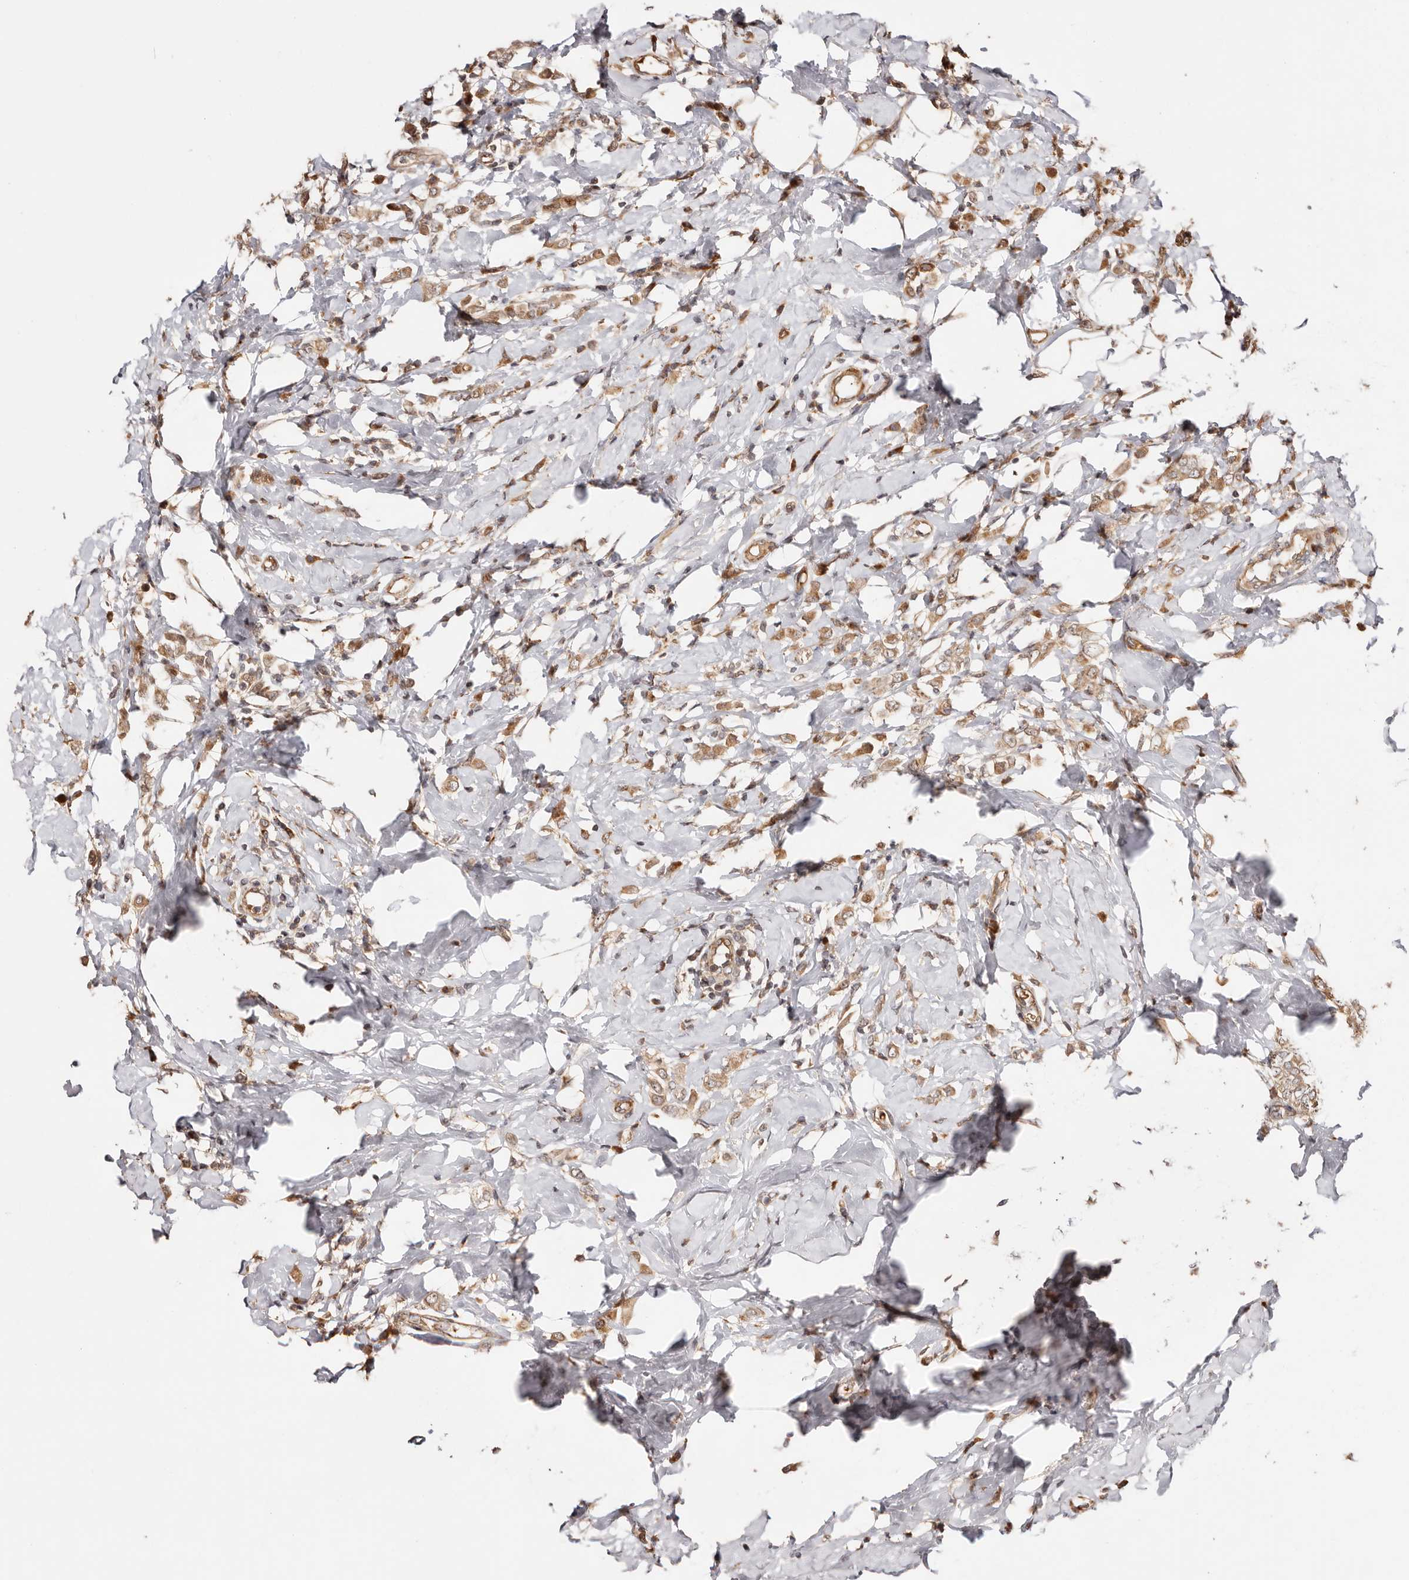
{"staining": {"intensity": "moderate", "quantity": ">75%", "location": "cytoplasmic/membranous"}, "tissue": "breast cancer", "cell_type": "Tumor cells", "image_type": "cancer", "snomed": [{"axis": "morphology", "description": "Lobular carcinoma"}, {"axis": "topography", "description": "Breast"}], "caption": "High-power microscopy captured an IHC image of lobular carcinoma (breast), revealing moderate cytoplasmic/membranous staining in approximately >75% of tumor cells. Using DAB (3,3'-diaminobenzidine) (brown) and hematoxylin (blue) stains, captured at high magnification using brightfield microscopy.", "gene": "PTPN22", "patient": {"sex": "female", "age": 47}}